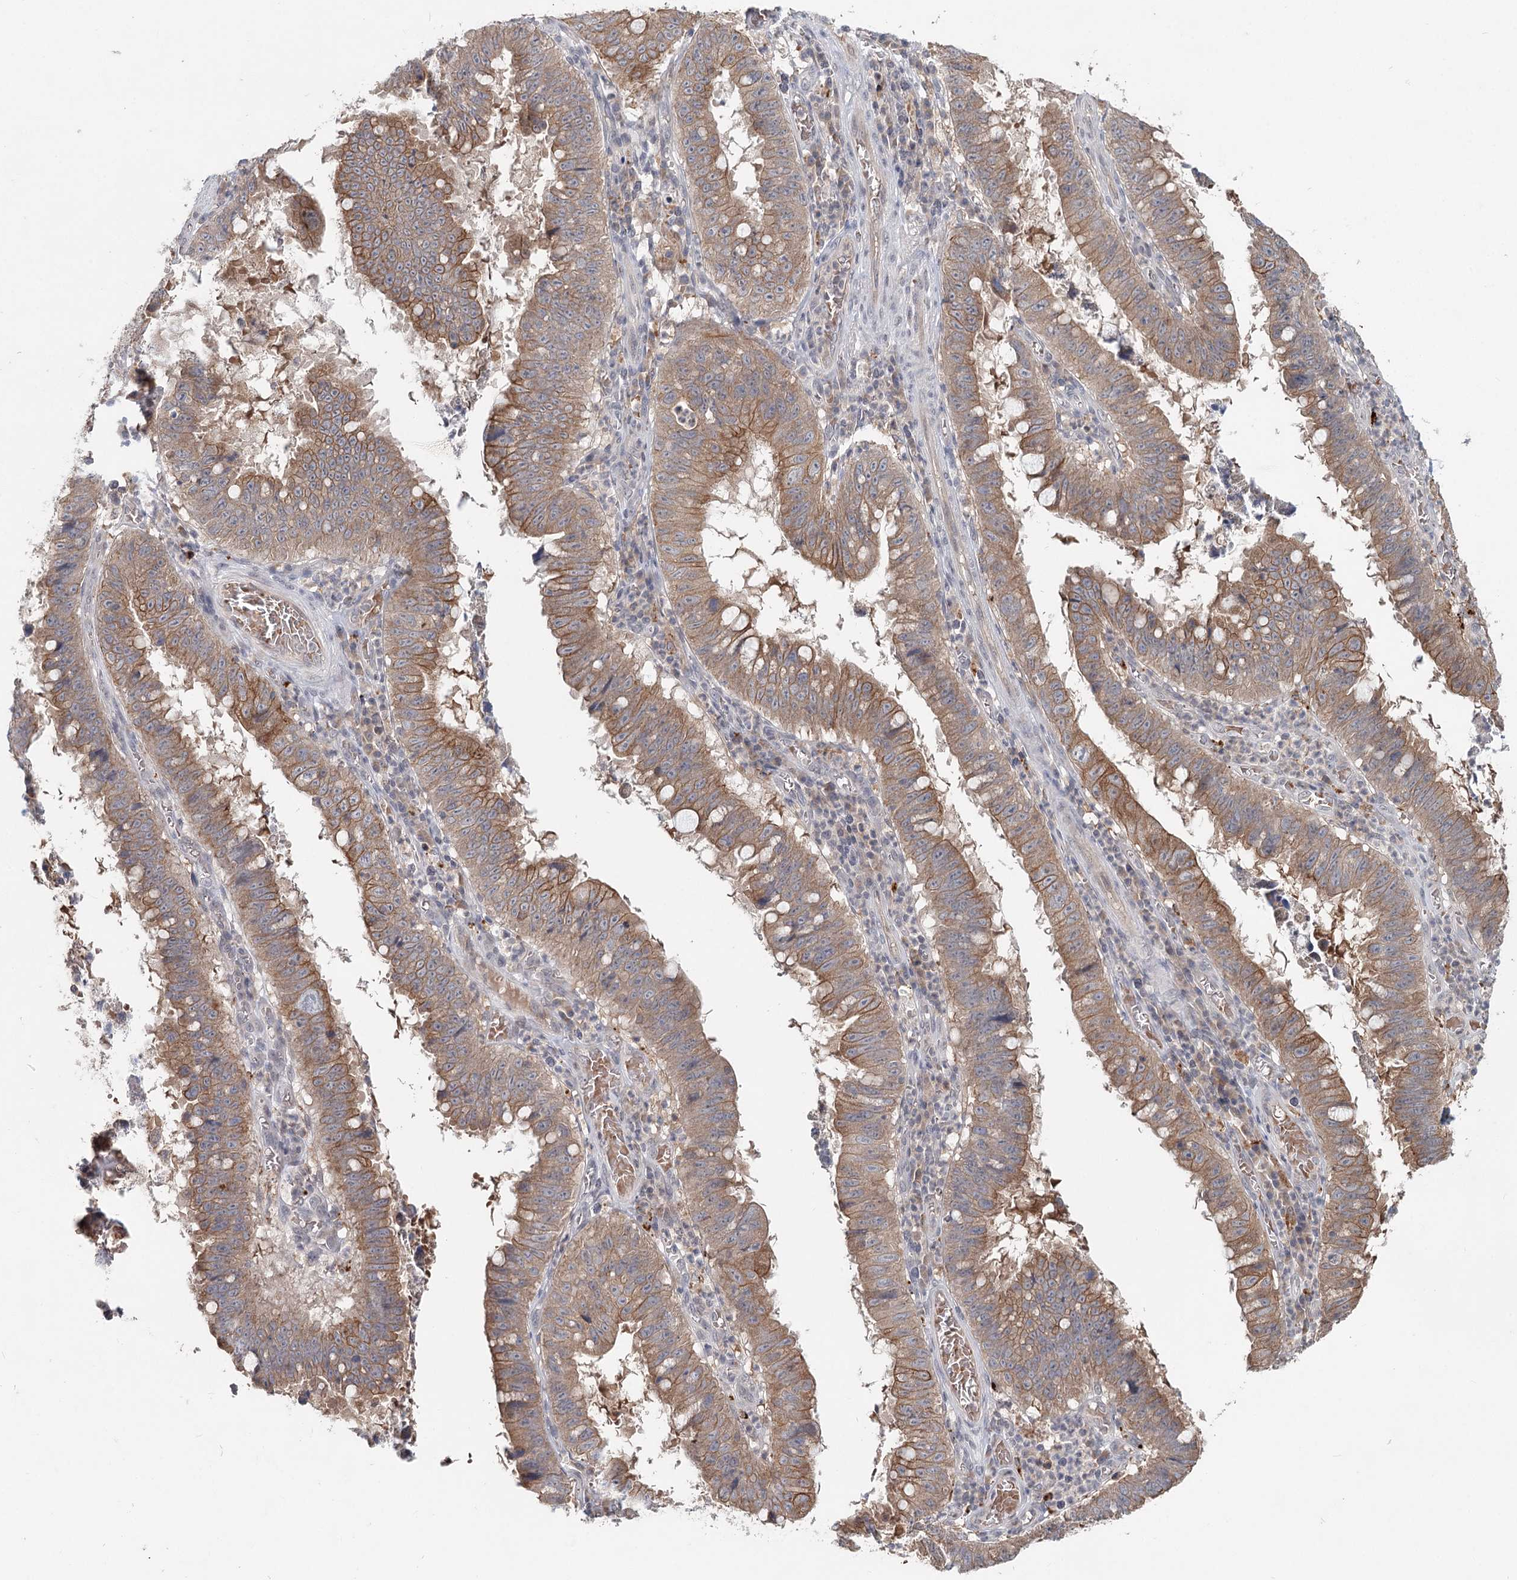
{"staining": {"intensity": "moderate", "quantity": ">75%", "location": "cytoplasmic/membranous"}, "tissue": "stomach cancer", "cell_type": "Tumor cells", "image_type": "cancer", "snomed": [{"axis": "morphology", "description": "Adenocarcinoma, NOS"}, {"axis": "topography", "description": "Stomach"}], "caption": "A medium amount of moderate cytoplasmic/membranous positivity is appreciated in about >75% of tumor cells in stomach cancer (adenocarcinoma) tissue.", "gene": "FBXO7", "patient": {"sex": "male", "age": 59}}